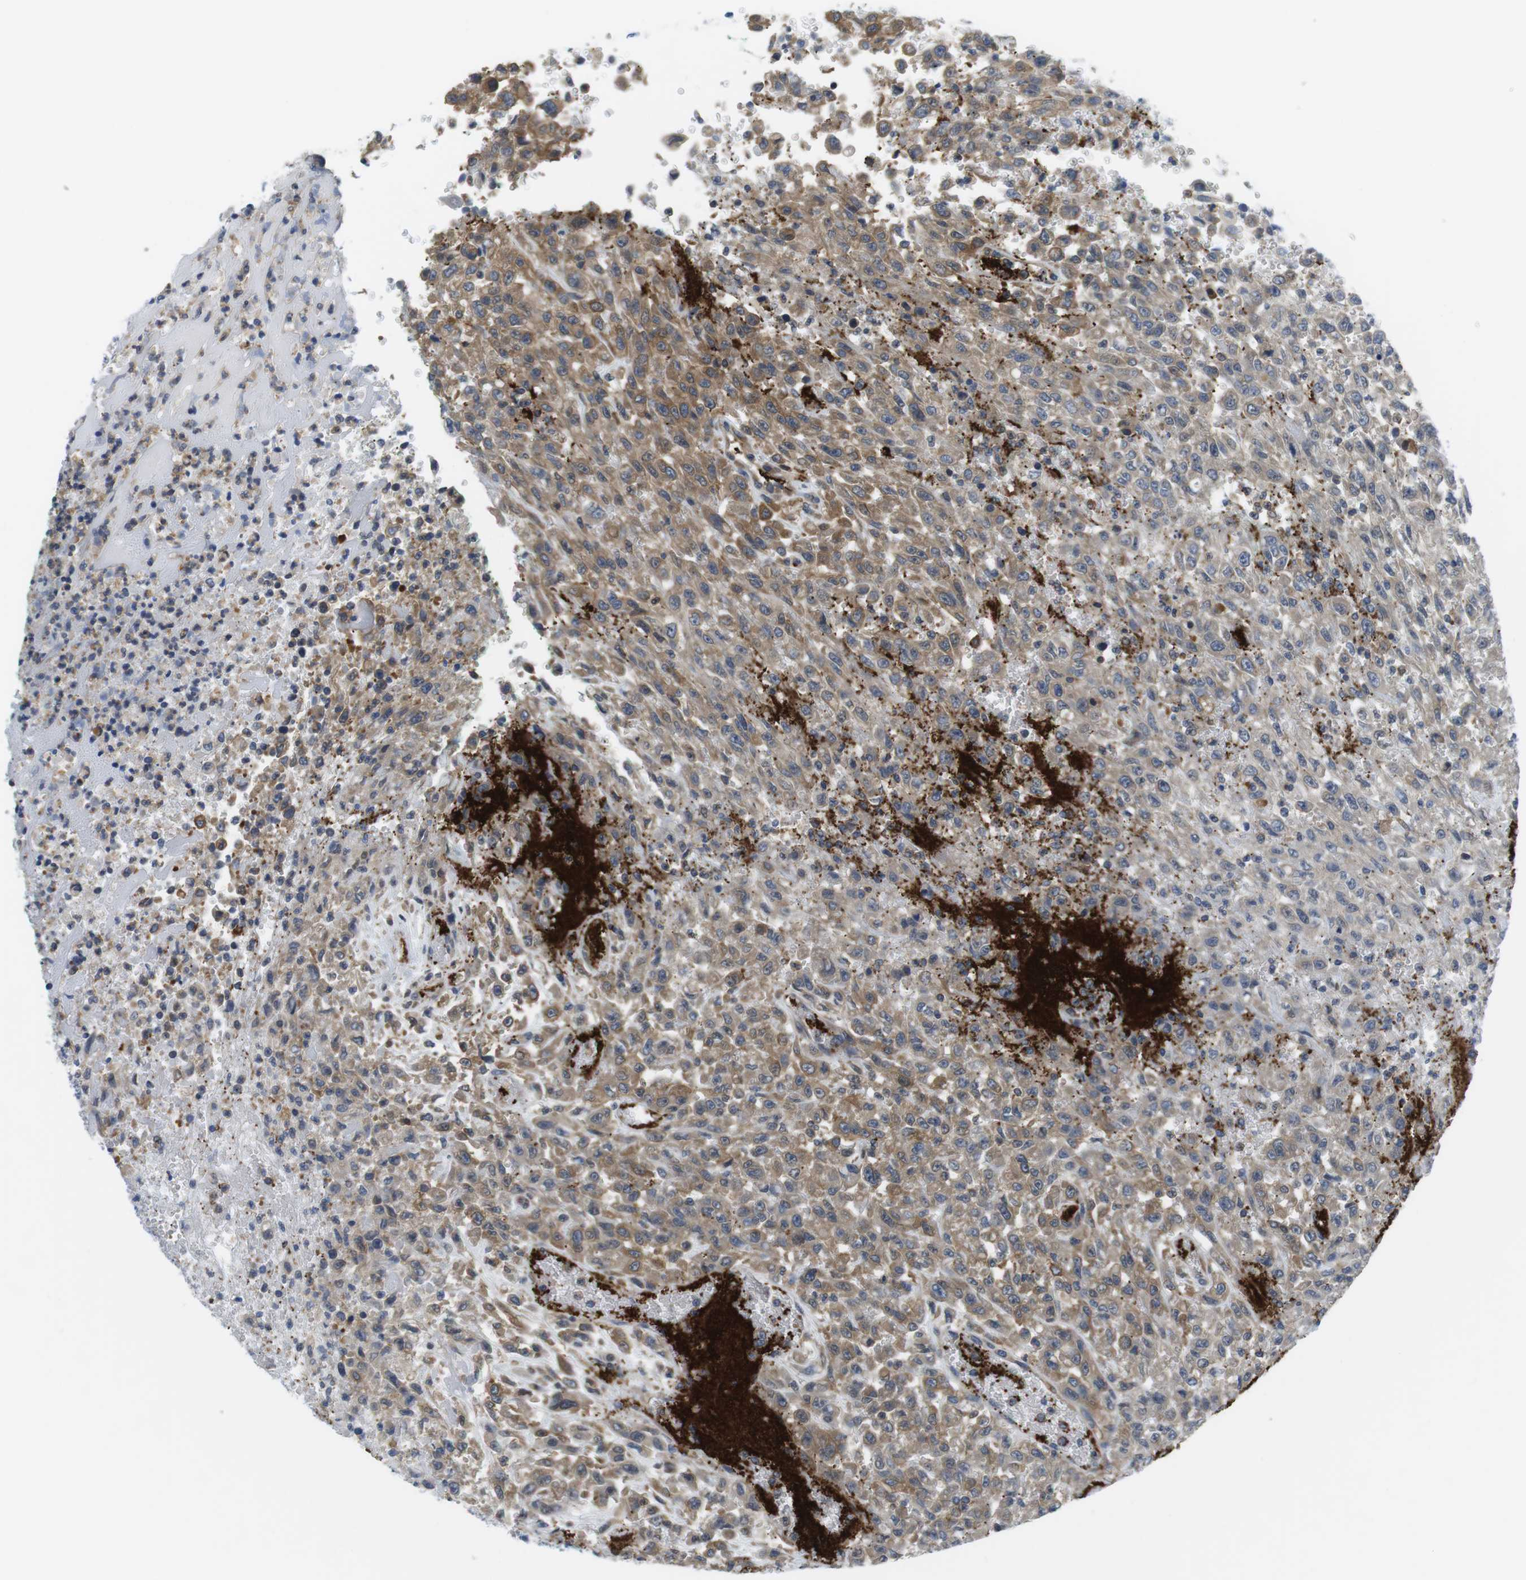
{"staining": {"intensity": "moderate", "quantity": ">75%", "location": "cytoplasmic/membranous"}, "tissue": "urothelial cancer", "cell_type": "Tumor cells", "image_type": "cancer", "snomed": [{"axis": "morphology", "description": "Urothelial carcinoma, High grade"}, {"axis": "topography", "description": "Urinary bladder"}], "caption": "Immunohistochemistry image of neoplastic tissue: human high-grade urothelial carcinoma stained using immunohistochemistry demonstrates medium levels of moderate protein expression localized specifically in the cytoplasmic/membranous of tumor cells, appearing as a cytoplasmic/membranous brown color.", "gene": "HERPUD2", "patient": {"sex": "male", "age": 46}}